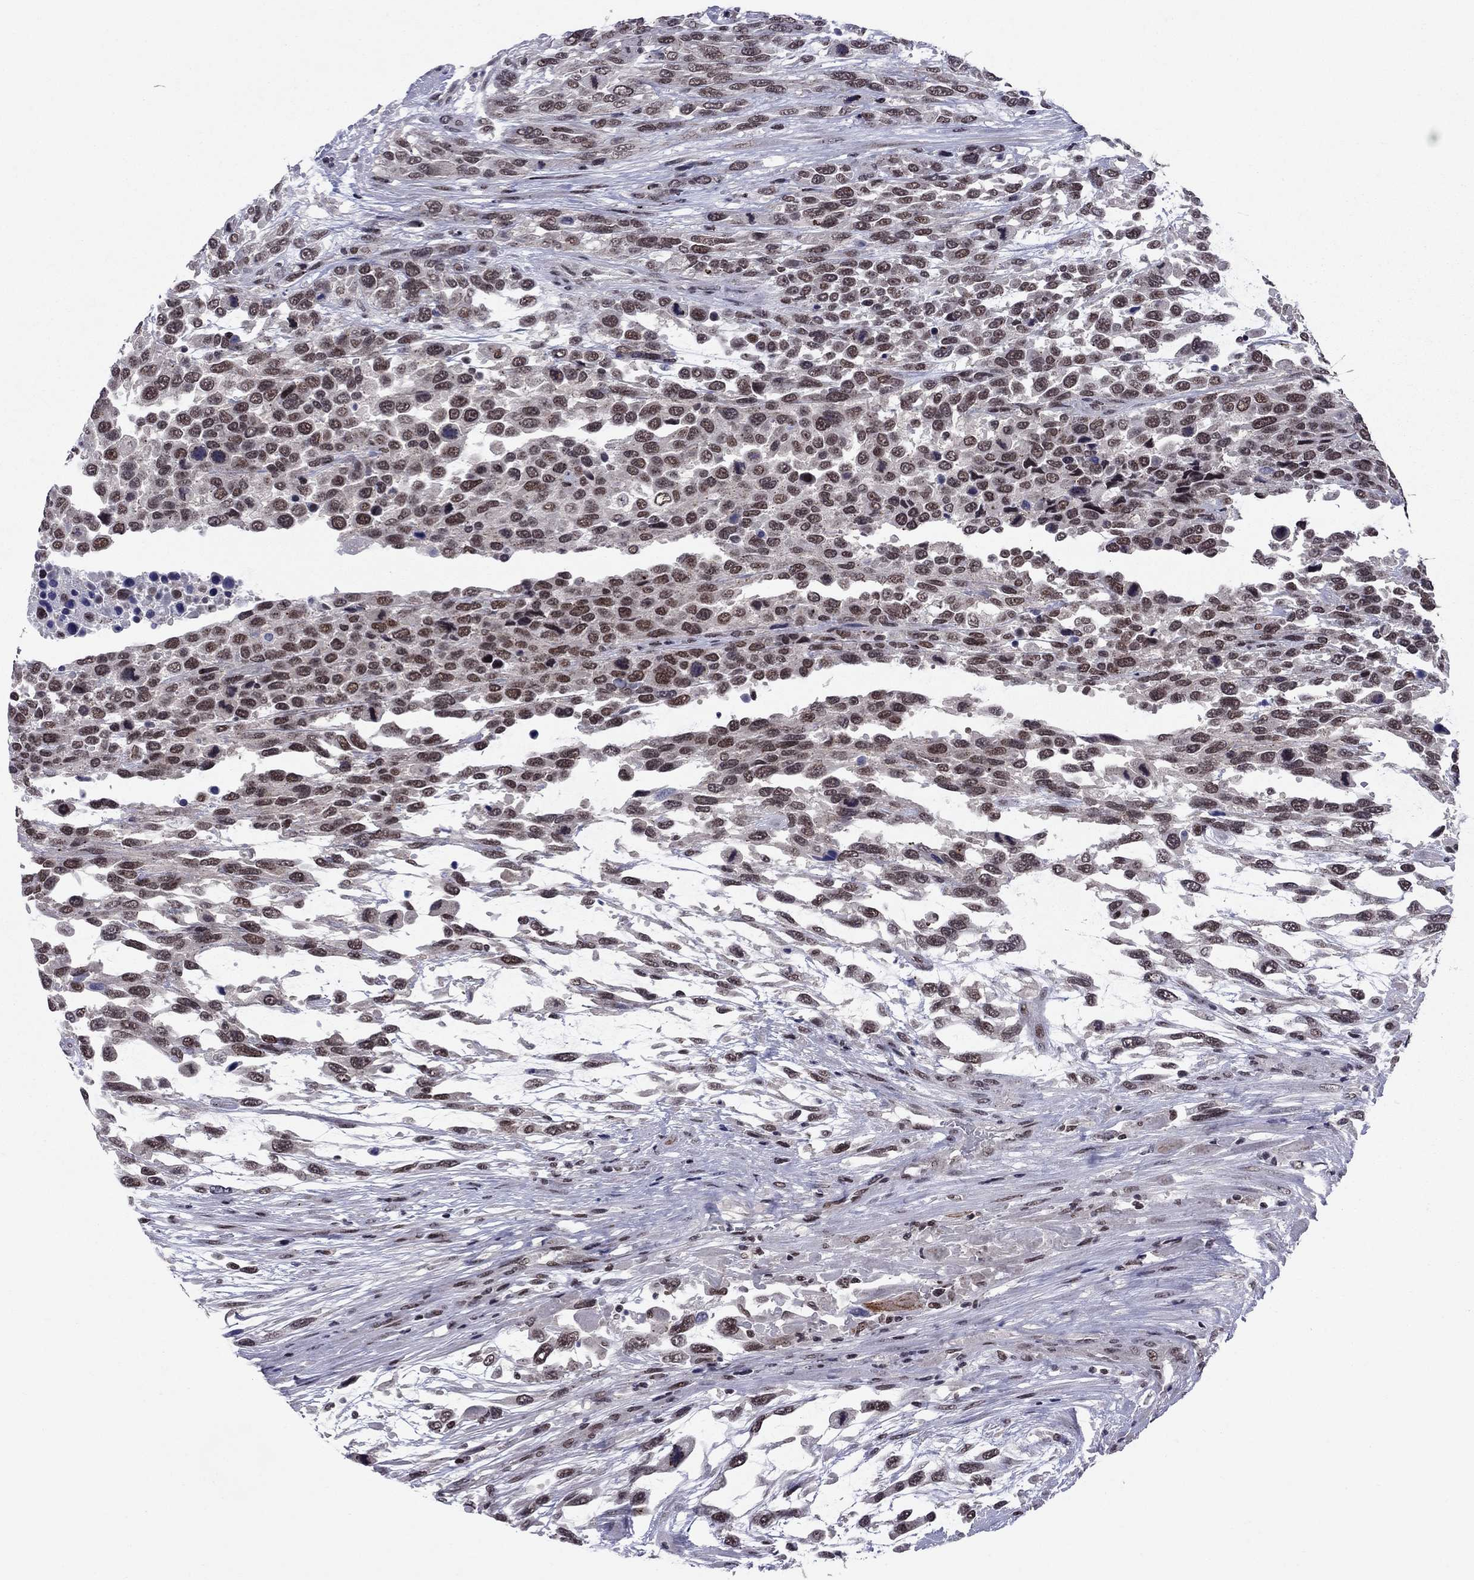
{"staining": {"intensity": "moderate", "quantity": ">75%", "location": "nuclear"}, "tissue": "urothelial cancer", "cell_type": "Tumor cells", "image_type": "cancer", "snomed": [{"axis": "morphology", "description": "Urothelial carcinoma, High grade"}, {"axis": "topography", "description": "Urinary bladder"}], "caption": "This is an image of IHC staining of urothelial cancer, which shows moderate expression in the nuclear of tumor cells.", "gene": "TAF9", "patient": {"sex": "female", "age": 70}}